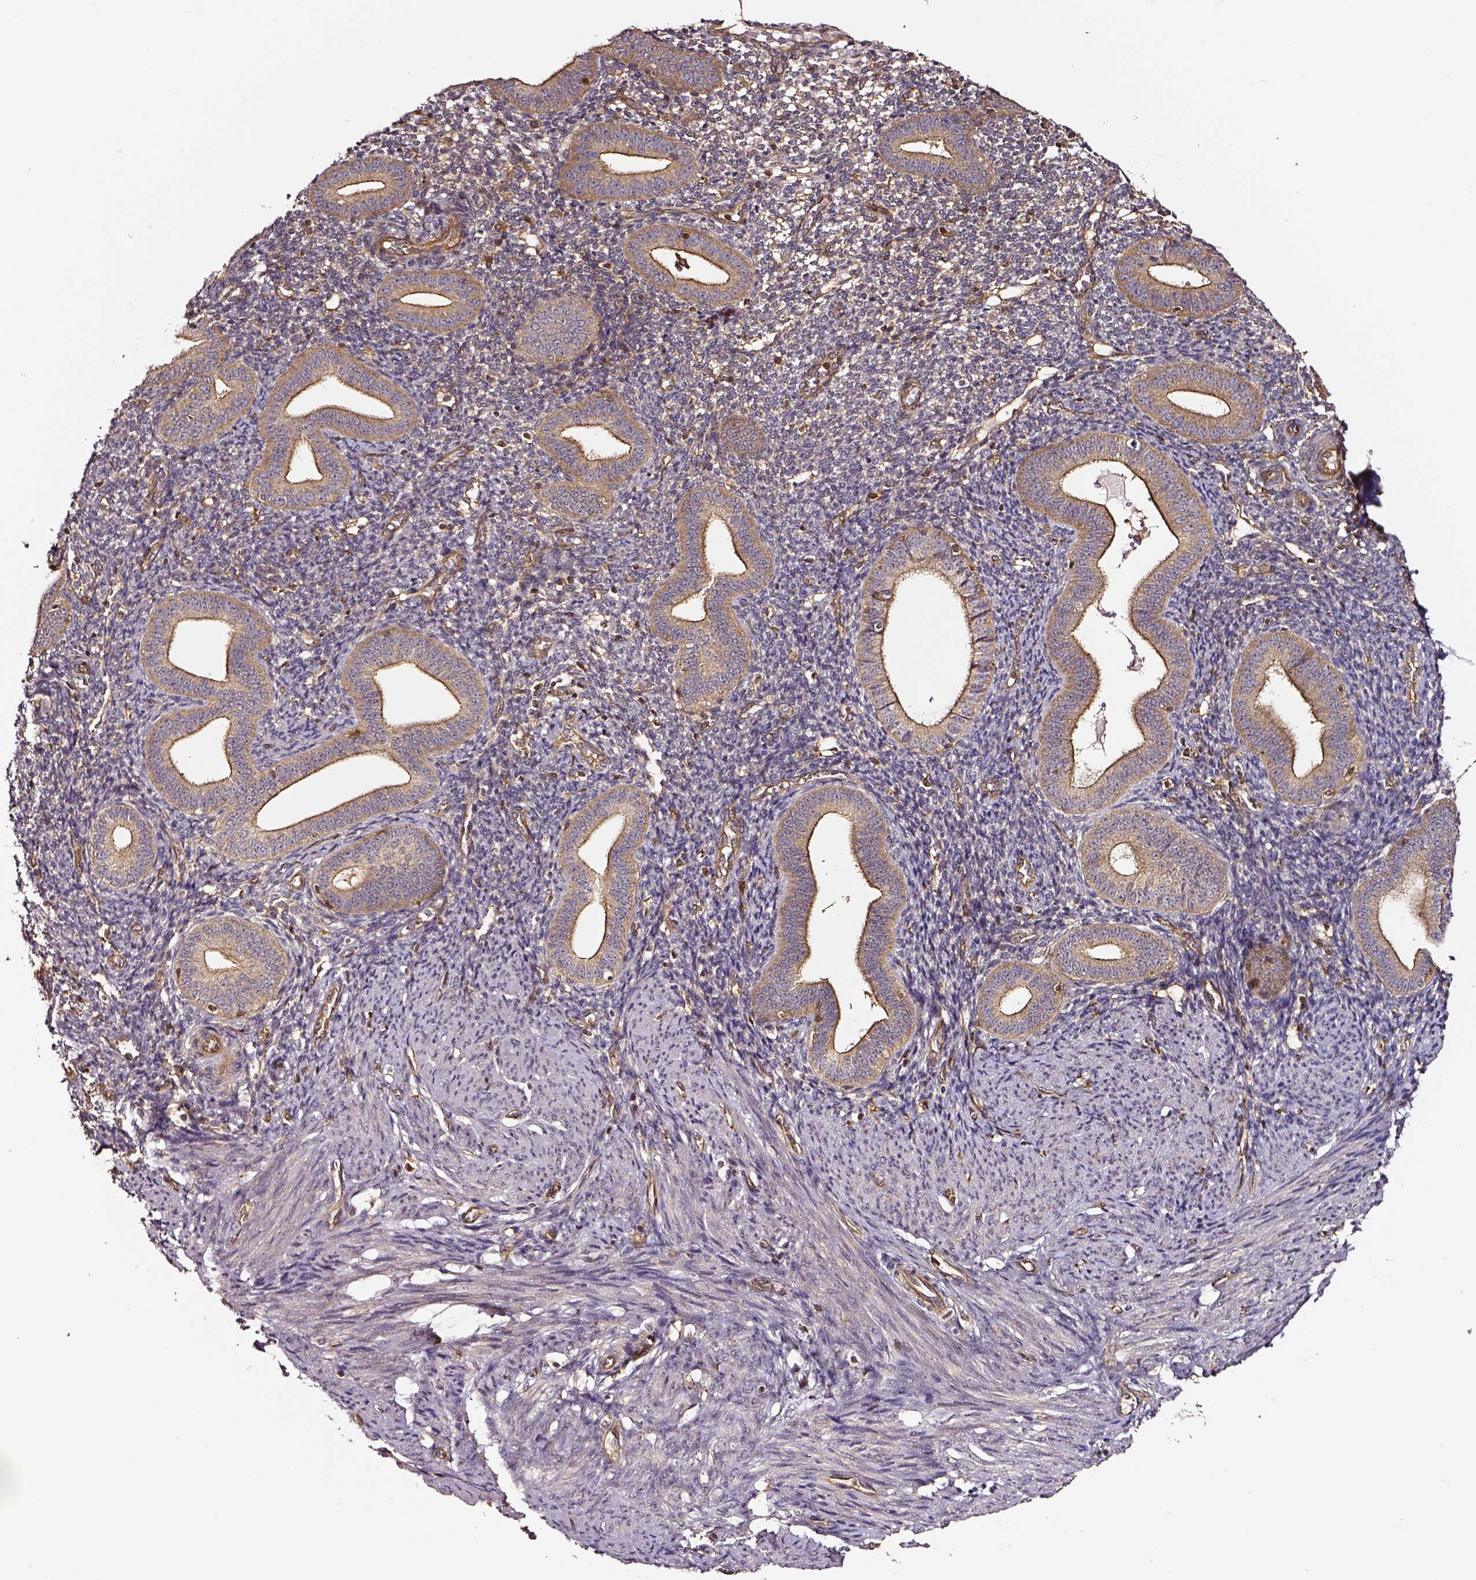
{"staining": {"intensity": "weak", "quantity": ">75%", "location": "cytoplasmic/membranous"}, "tissue": "endometrium", "cell_type": "Cells in endometrial stroma", "image_type": "normal", "snomed": [{"axis": "morphology", "description": "Normal tissue, NOS"}, {"axis": "topography", "description": "Endometrium"}], "caption": "High-power microscopy captured an immunohistochemistry (IHC) histopathology image of normal endometrium, revealing weak cytoplasmic/membranous positivity in approximately >75% of cells in endometrial stroma.", "gene": "RASSF5", "patient": {"sex": "female", "age": 40}}